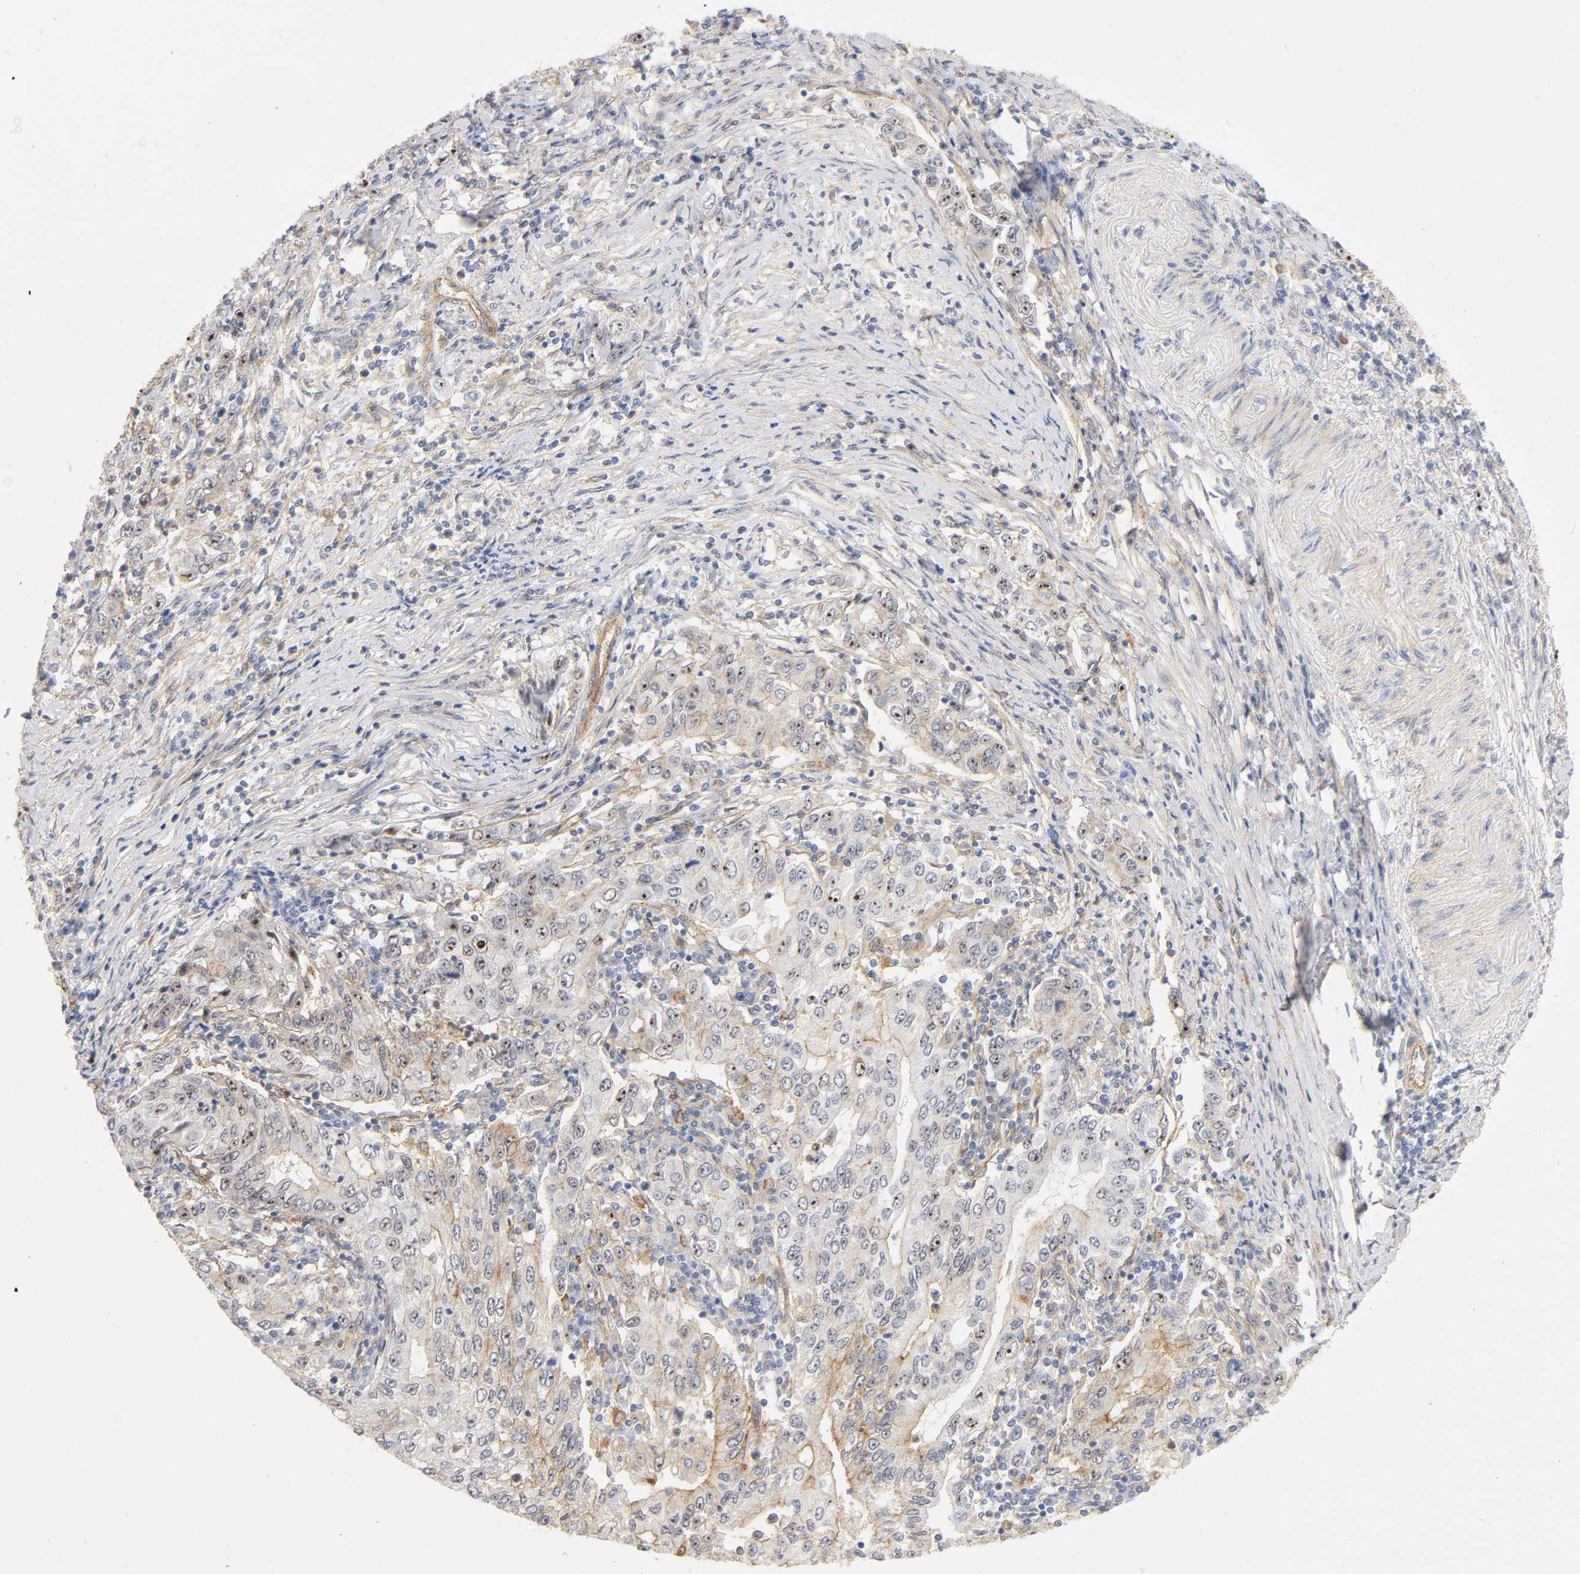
{"staining": {"intensity": "strong", "quantity": "25%-75%", "location": "cytoplasmic/membranous,nuclear"}, "tissue": "stomach cancer", "cell_type": "Tumor cells", "image_type": "cancer", "snomed": [{"axis": "morphology", "description": "Adenocarcinoma, NOS"}, {"axis": "topography", "description": "Stomach, lower"}], "caption": "Strong cytoplasmic/membranous and nuclear expression for a protein is identified in about 25%-75% of tumor cells of stomach cancer using IHC.", "gene": "PLD1", "patient": {"sex": "female", "age": 72}}